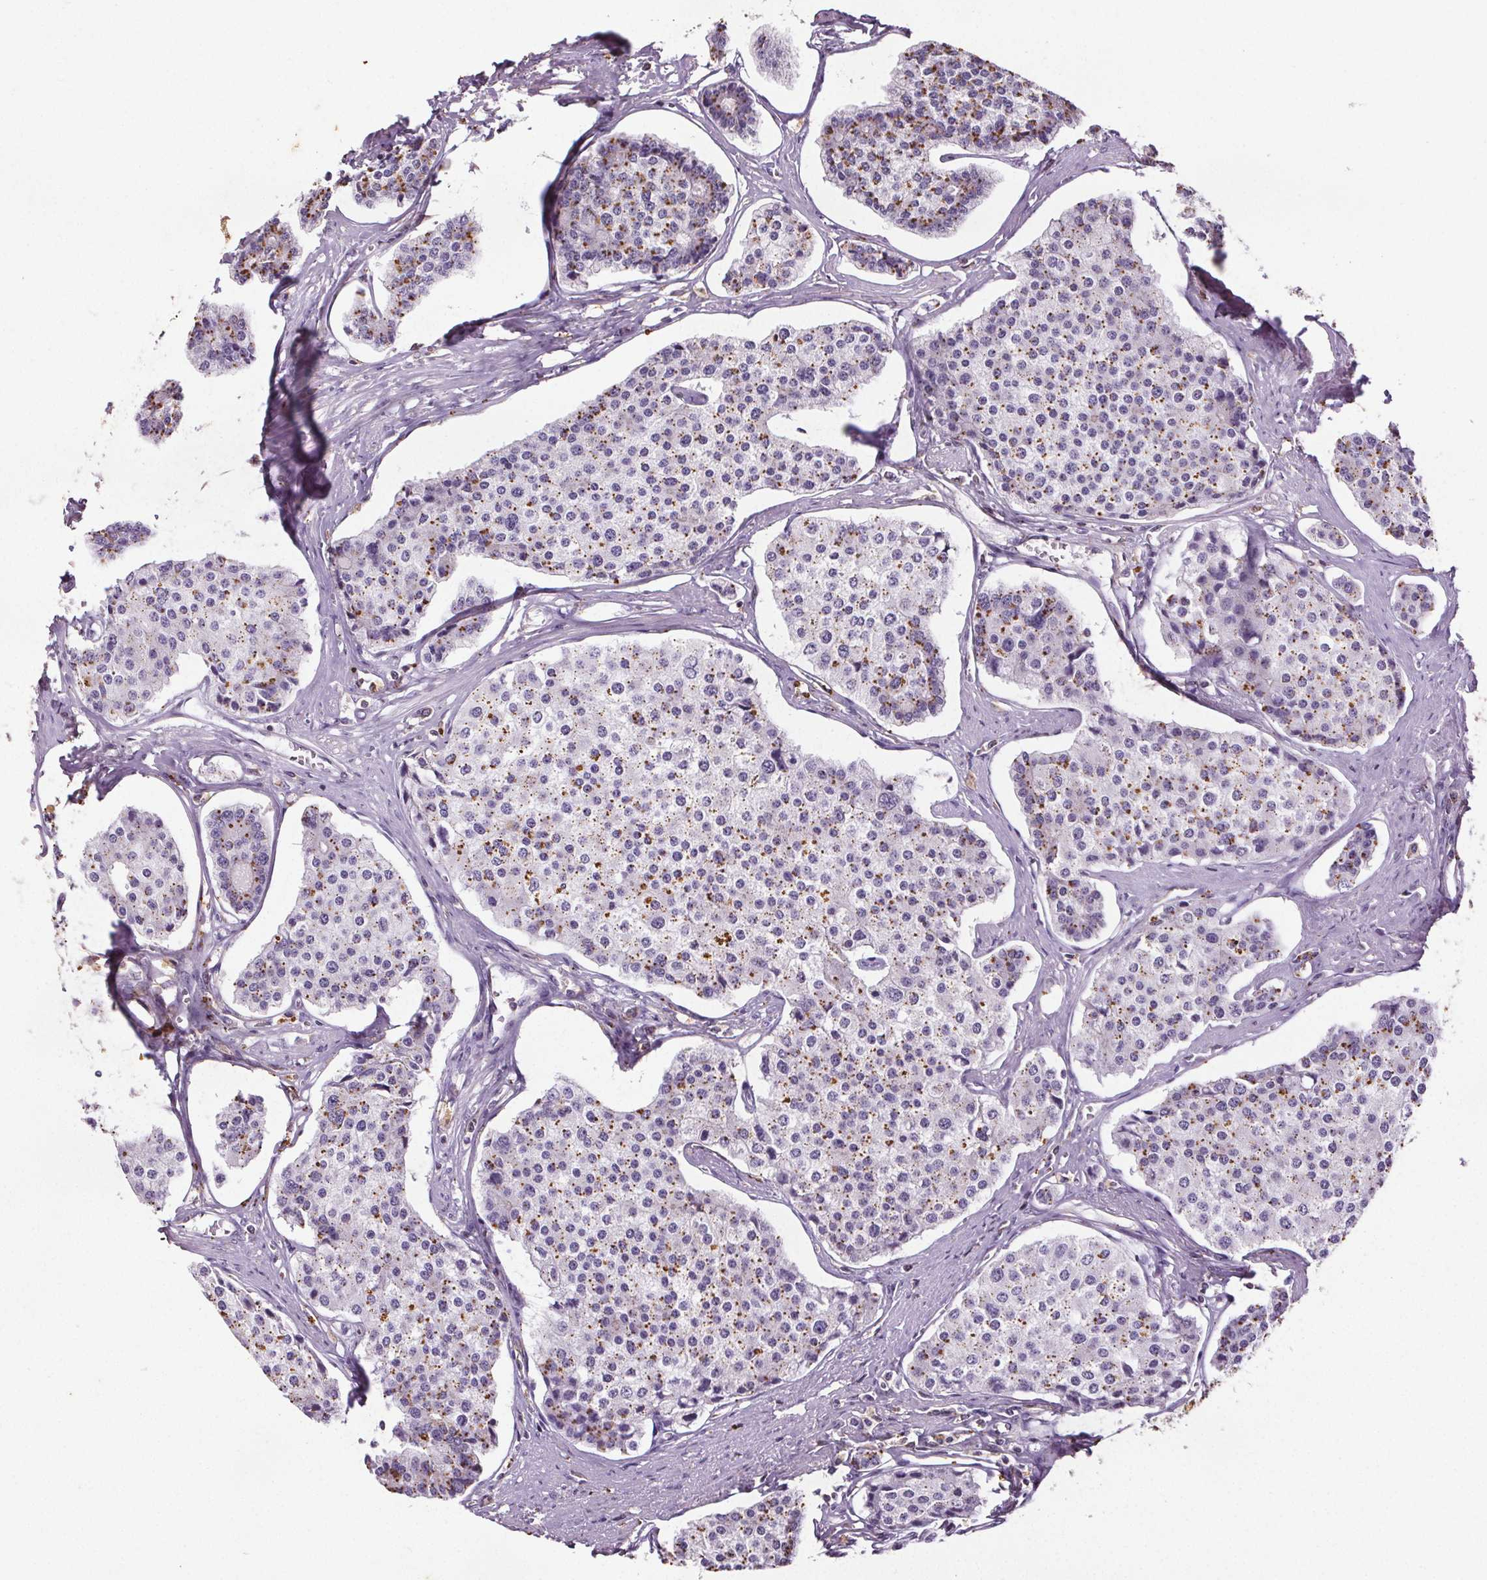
{"staining": {"intensity": "moderate", "quantity": "25%-75%", "location": "cytoplasmic/membranous"}, "tissue": "carcinoid", "cell_type": "Tumor cells", "image_type": "cancer", "snomed": [{"axis": "morphology", "description": "Carcinoid, malignant, NOS"}, {"axis": "topography", "description": "Small intestine"}], "caption": "Immunohistochemical staining of malignant carcinoid reveals moderate cytoplasmic/membranous protein positivity in about 25%-75% of tumor cells. (DAB = brown stain, brightfield microscopy at high magnification).", "gene": "C19orf84", "patient": {"sex": "female", "age": 65}}